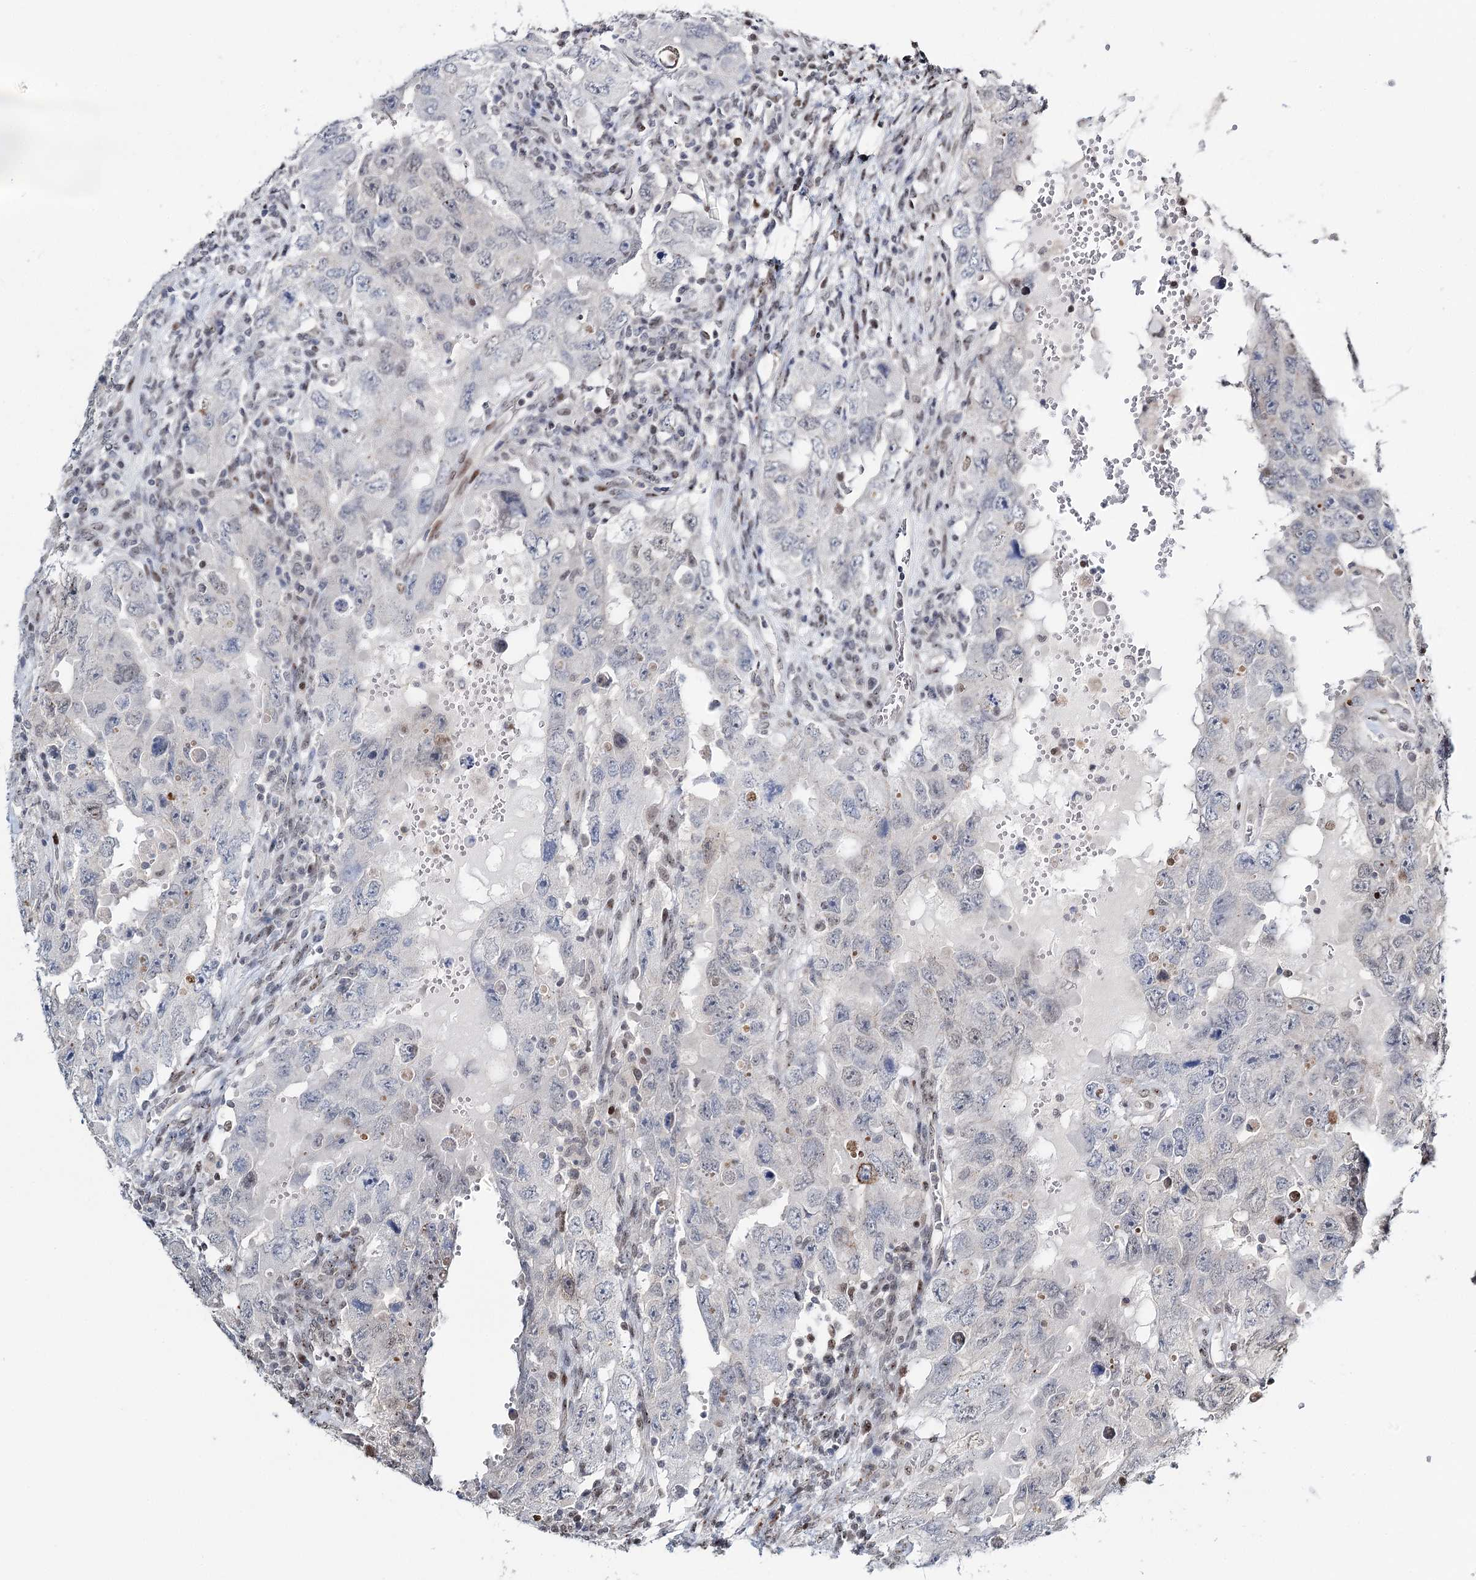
{"staining": {"intensity": "negative", "quantity": "none", "location": "none"}, "tissue": "testis cancer", "cell_type": "Tumor cells", "image_type": "cancer", "snomed": [{"axis": "morphology", "description": "Carcinoma, Embryonal, NOS"}, {"axis": "topography", "description": "Testis"}], "caption": "Tumor cells are negative for protein expression in human testis cancer (embryonal carcinoma).", "gene": "RPS27A", "patient": {"sex": "male", "age": 26}}